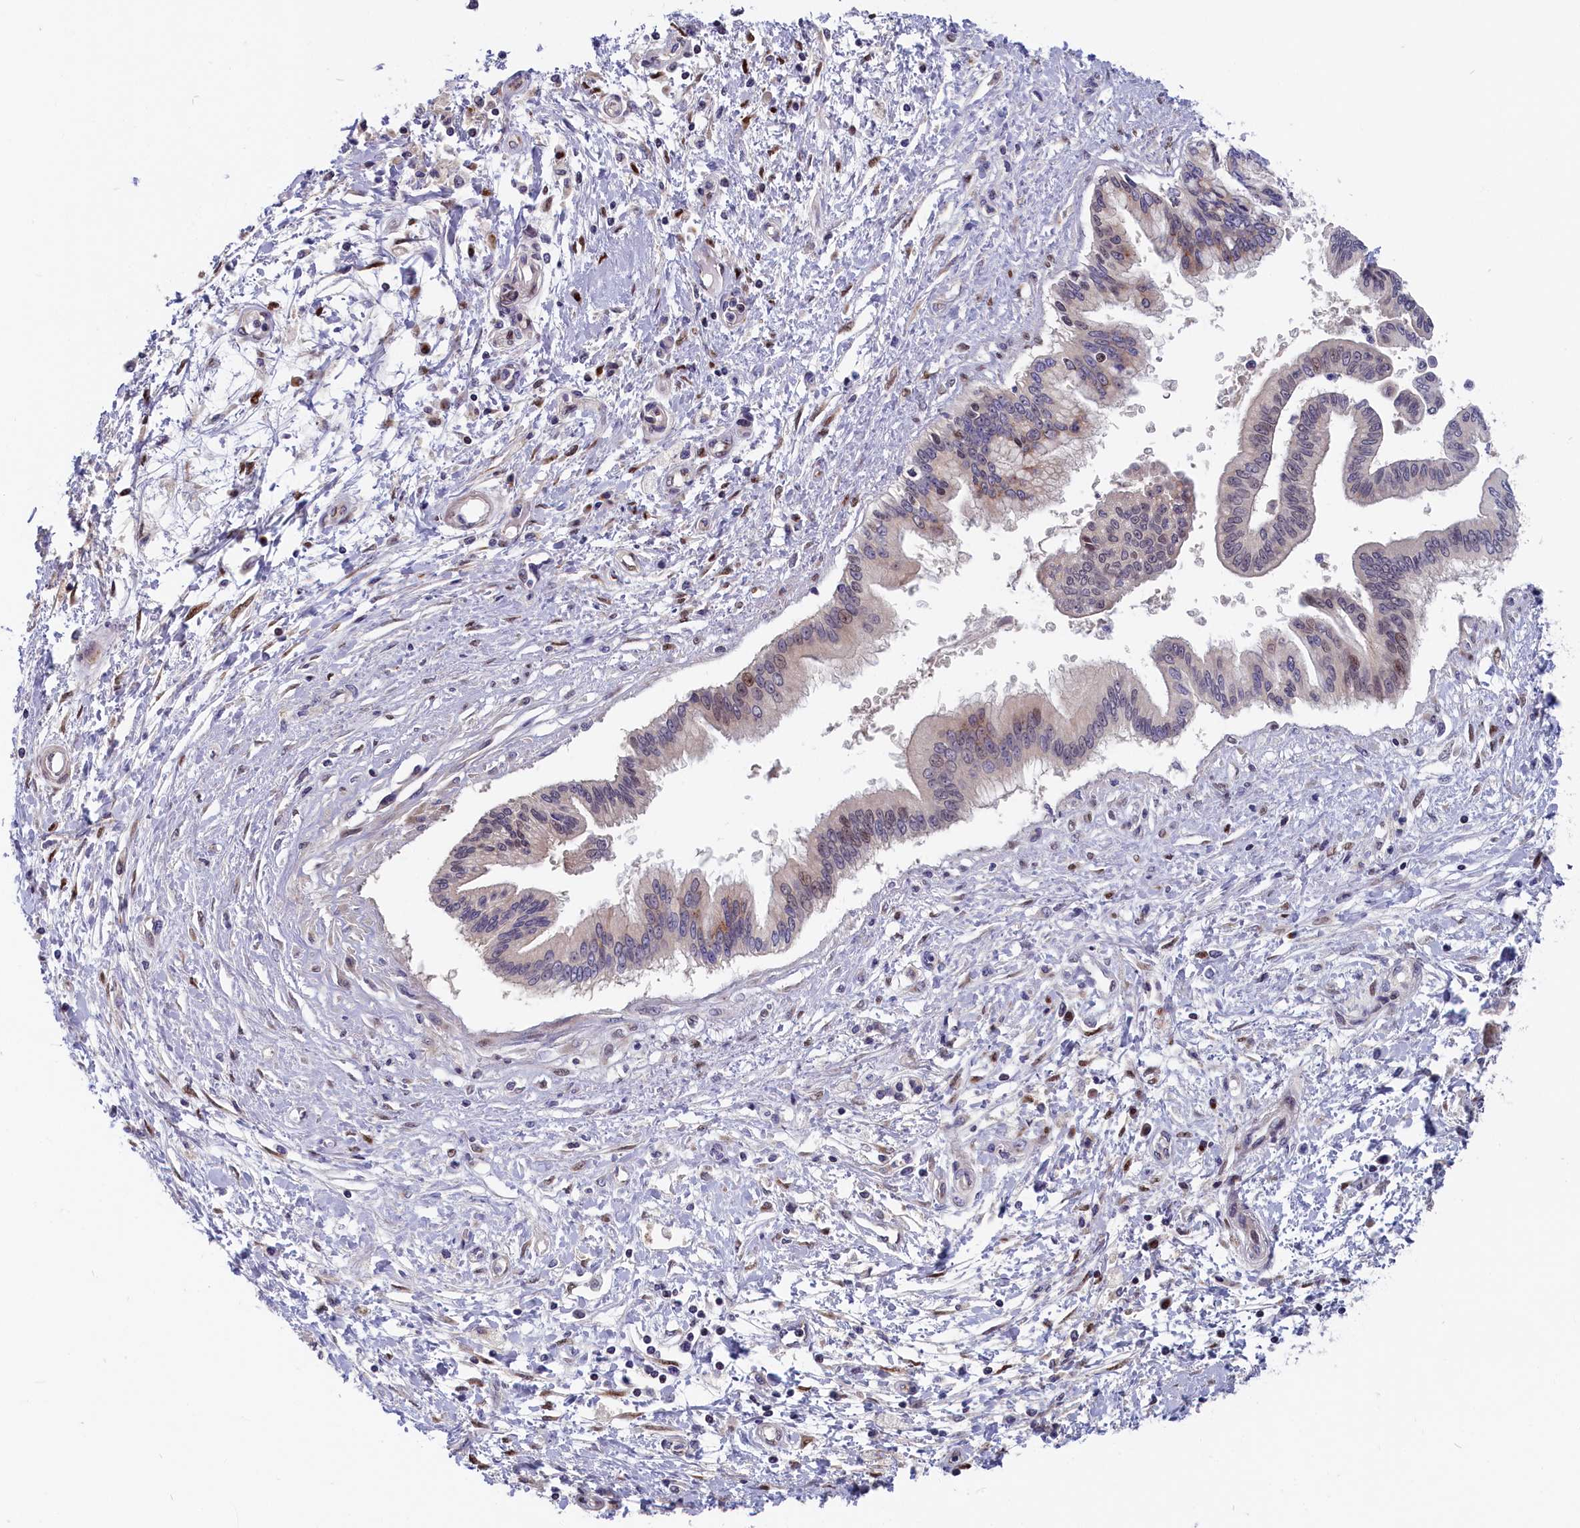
{"staining": {"intensity": "moderate", "quantity": "<25%", "location": "nuclear"}, "tissue": "pancreatic cancer", "cell_type": "Tumor cells", "image_type": "cancer", "snomed": [{"axis": "morphology", "description": "Adenocarcinoma, NOS"}, {"axis": "topography", "description": "Pancreas"}], "caption": "Human pancreatic cancer stained with a brown dye shows moderate nuclear positive positivity in about <25% of tumor cells.", "gene": "CHST12", "patient": {"sex": "male", "age": 46}}